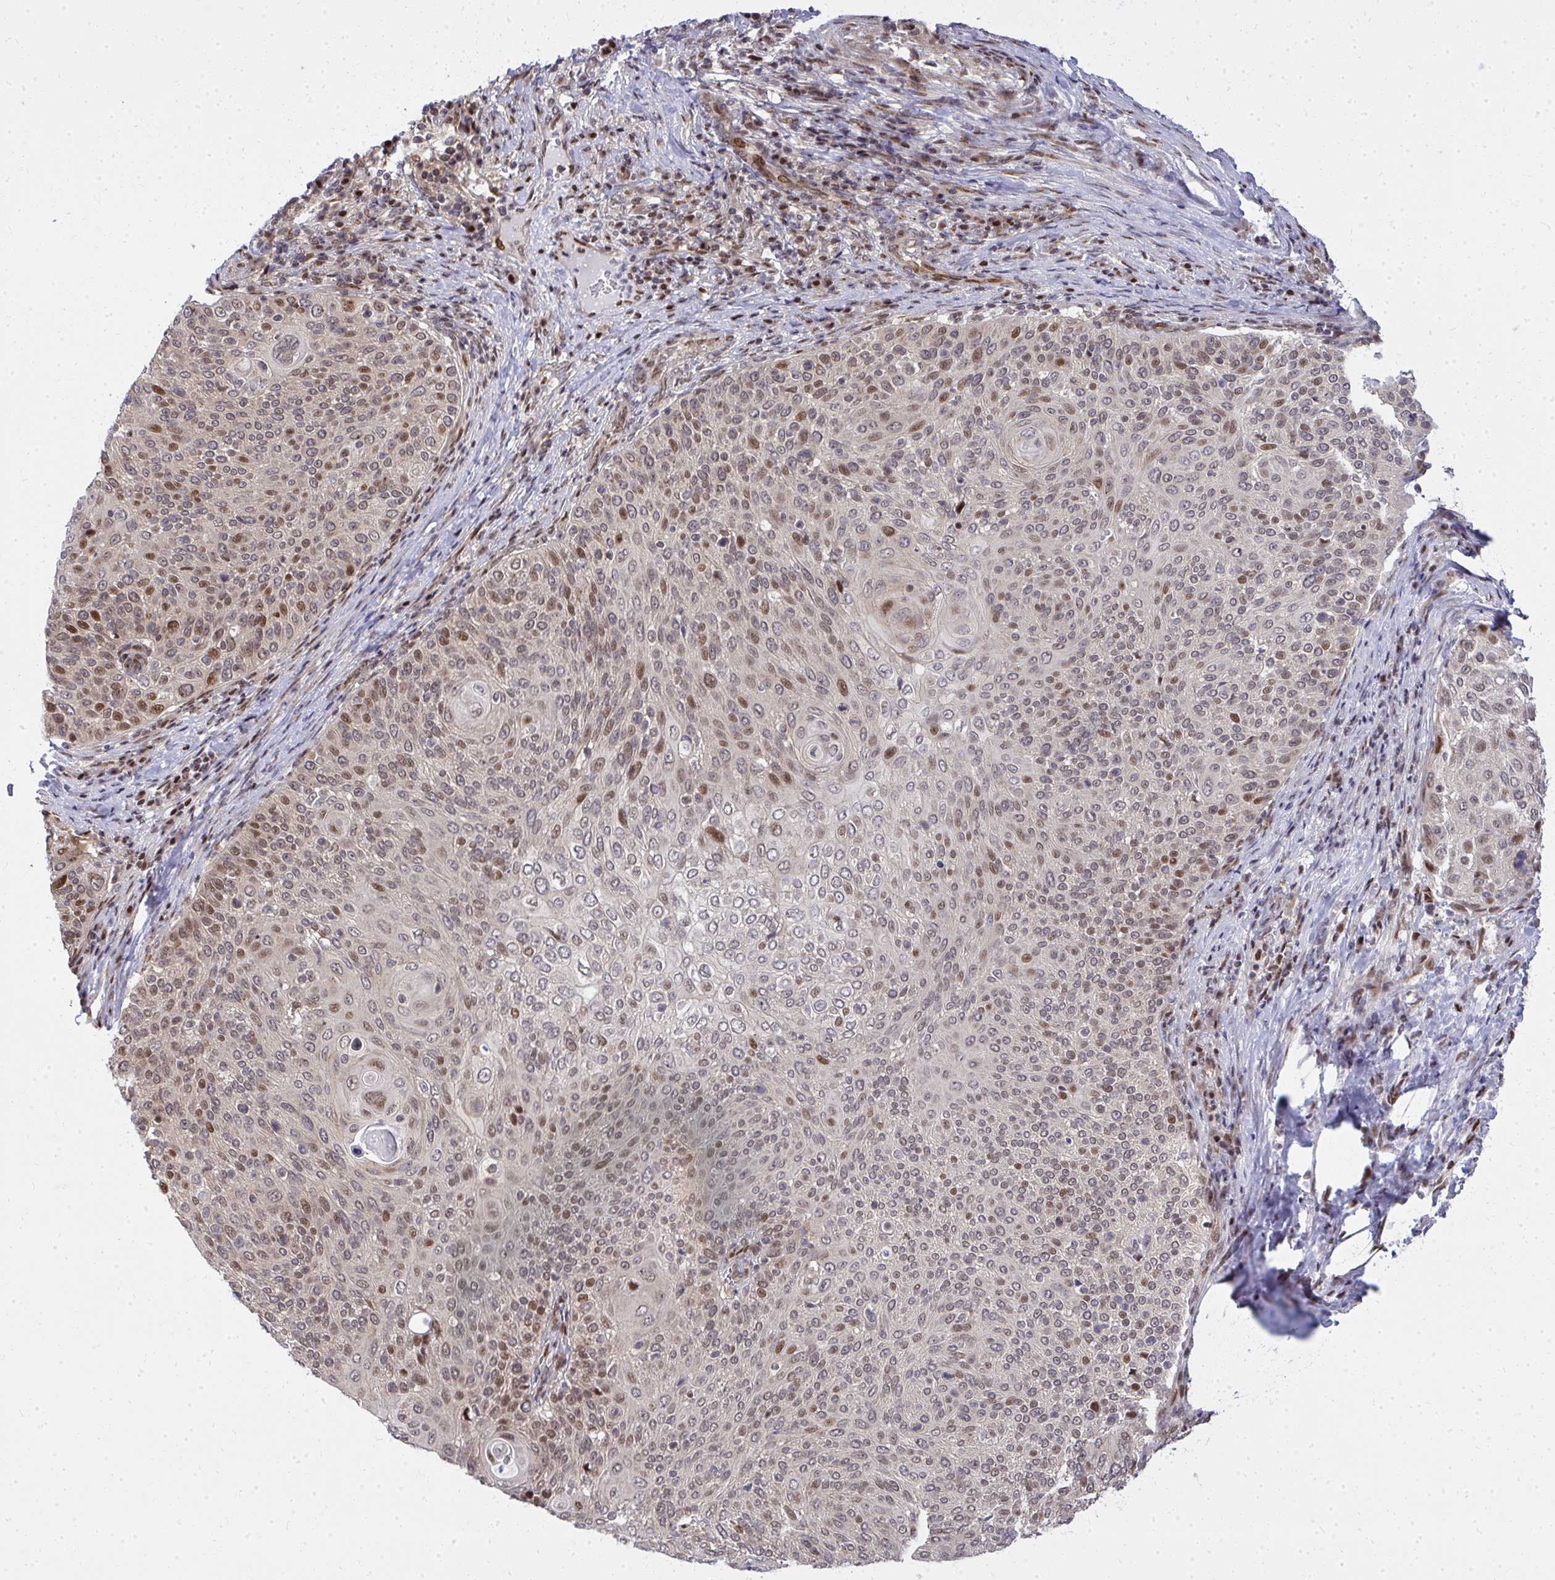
{"staining": {"intensity": "moderate", "quantity": "25%-75%", "location": "nuclear"}, "tissue": "cervical cancer", "cell_type": "Tumor cells", "image_type": "cancer", "snomed": [{"axis": "morphology", "description": "Squamous cell carcinoma, NOS"}, {"axis": "topography", "description": "Cervix"}], "caption": "Moderate nuclear protein positivity is identified in approximately 25%-75% of tumor cells in cervical squamous cell carcinoma.", "gene": "PIGY", "patient": {"sex": "female", "age": 31}}